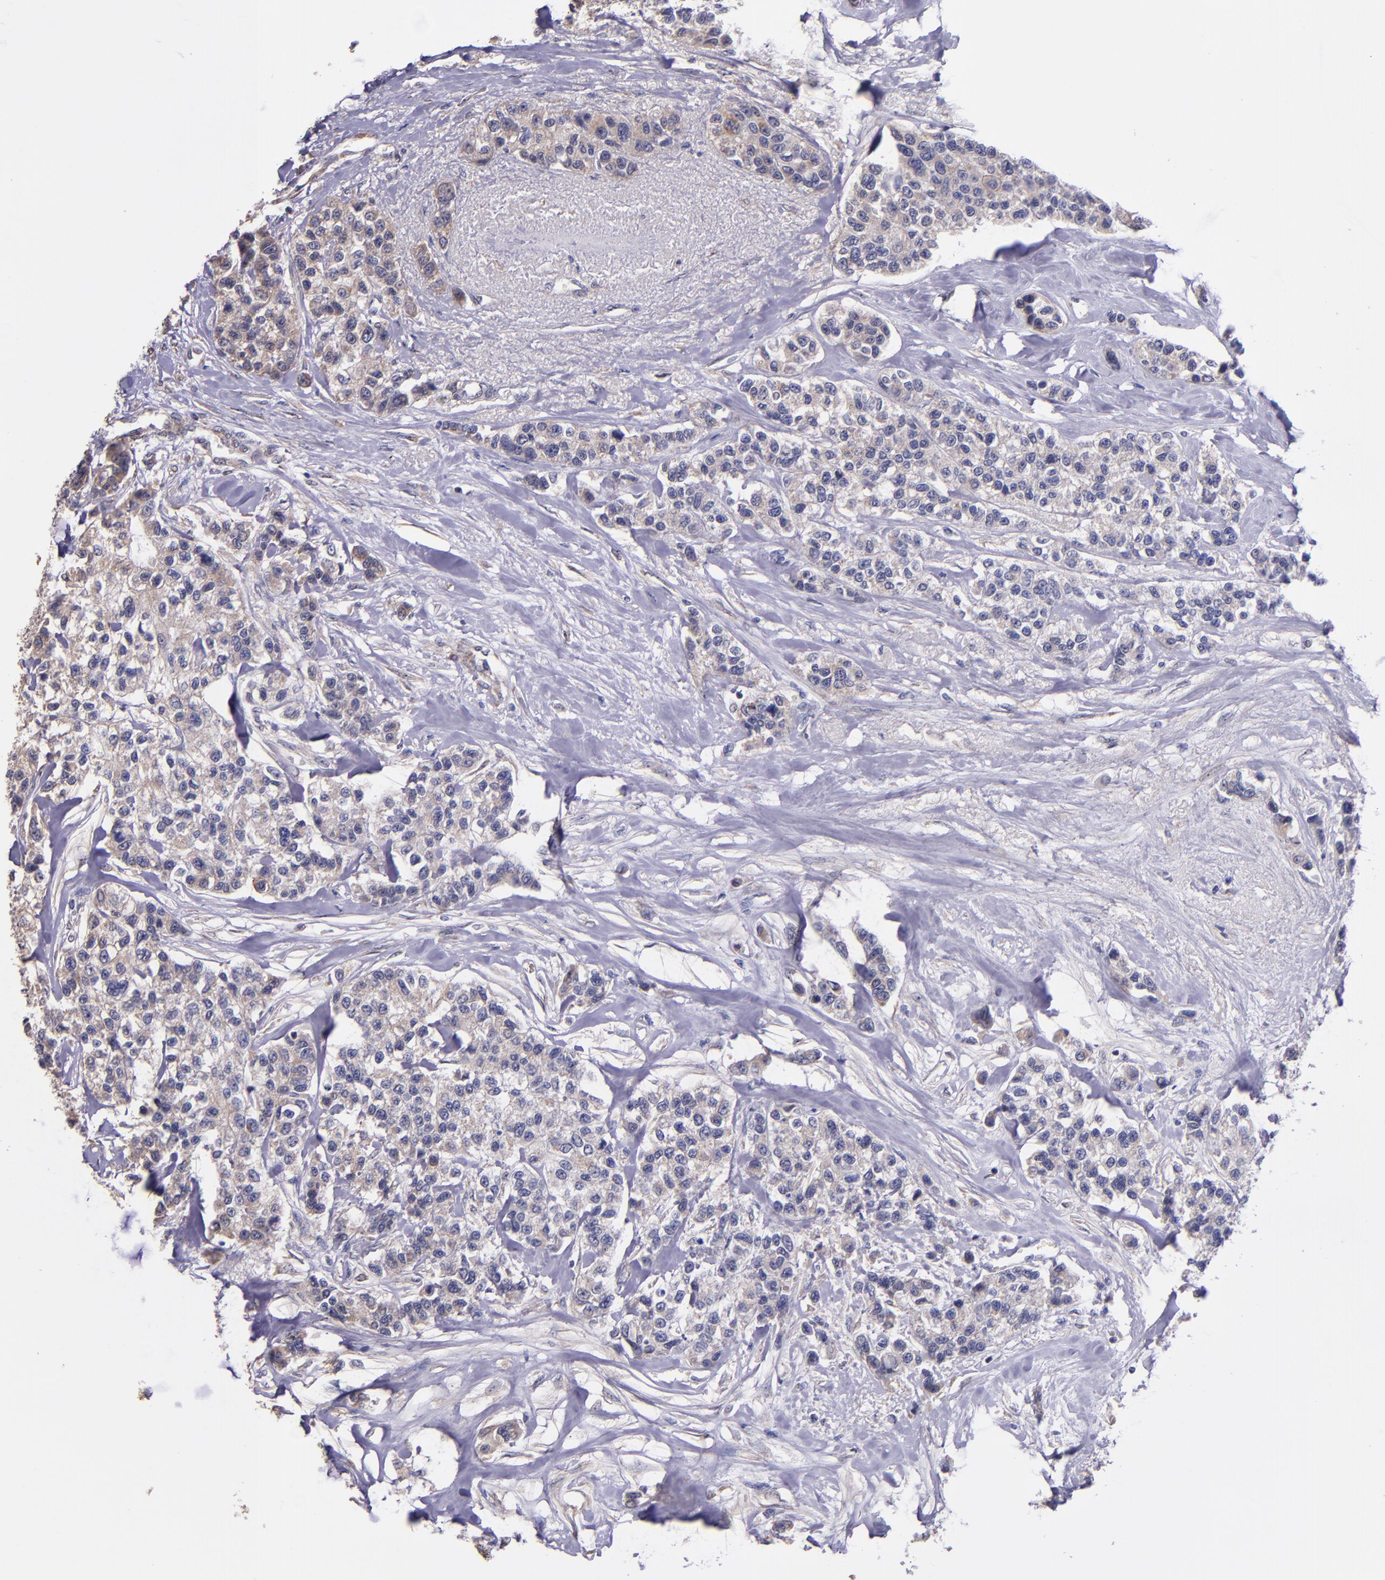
{"staining": {"intensity": "moderate", "quantity": "25%-75%", "location": "cytoplasmic/membranous"}, "tissue": "breast cancer", "cell_type": "Tumor cells", "image_type": "cancer", "snomed": [{"axis": "morphology", "description": "Duct carcinoma"}, {"axis": "topography", "description": "Breast"}], "caption": "A brown stain labels moderate cytoplasmic/membranous expression of a protein in human breast cancer (invasive ductal carcinoma) tumor cells.", "gene": "SHC1", "patient": {"sex": "female", "age": 51}}